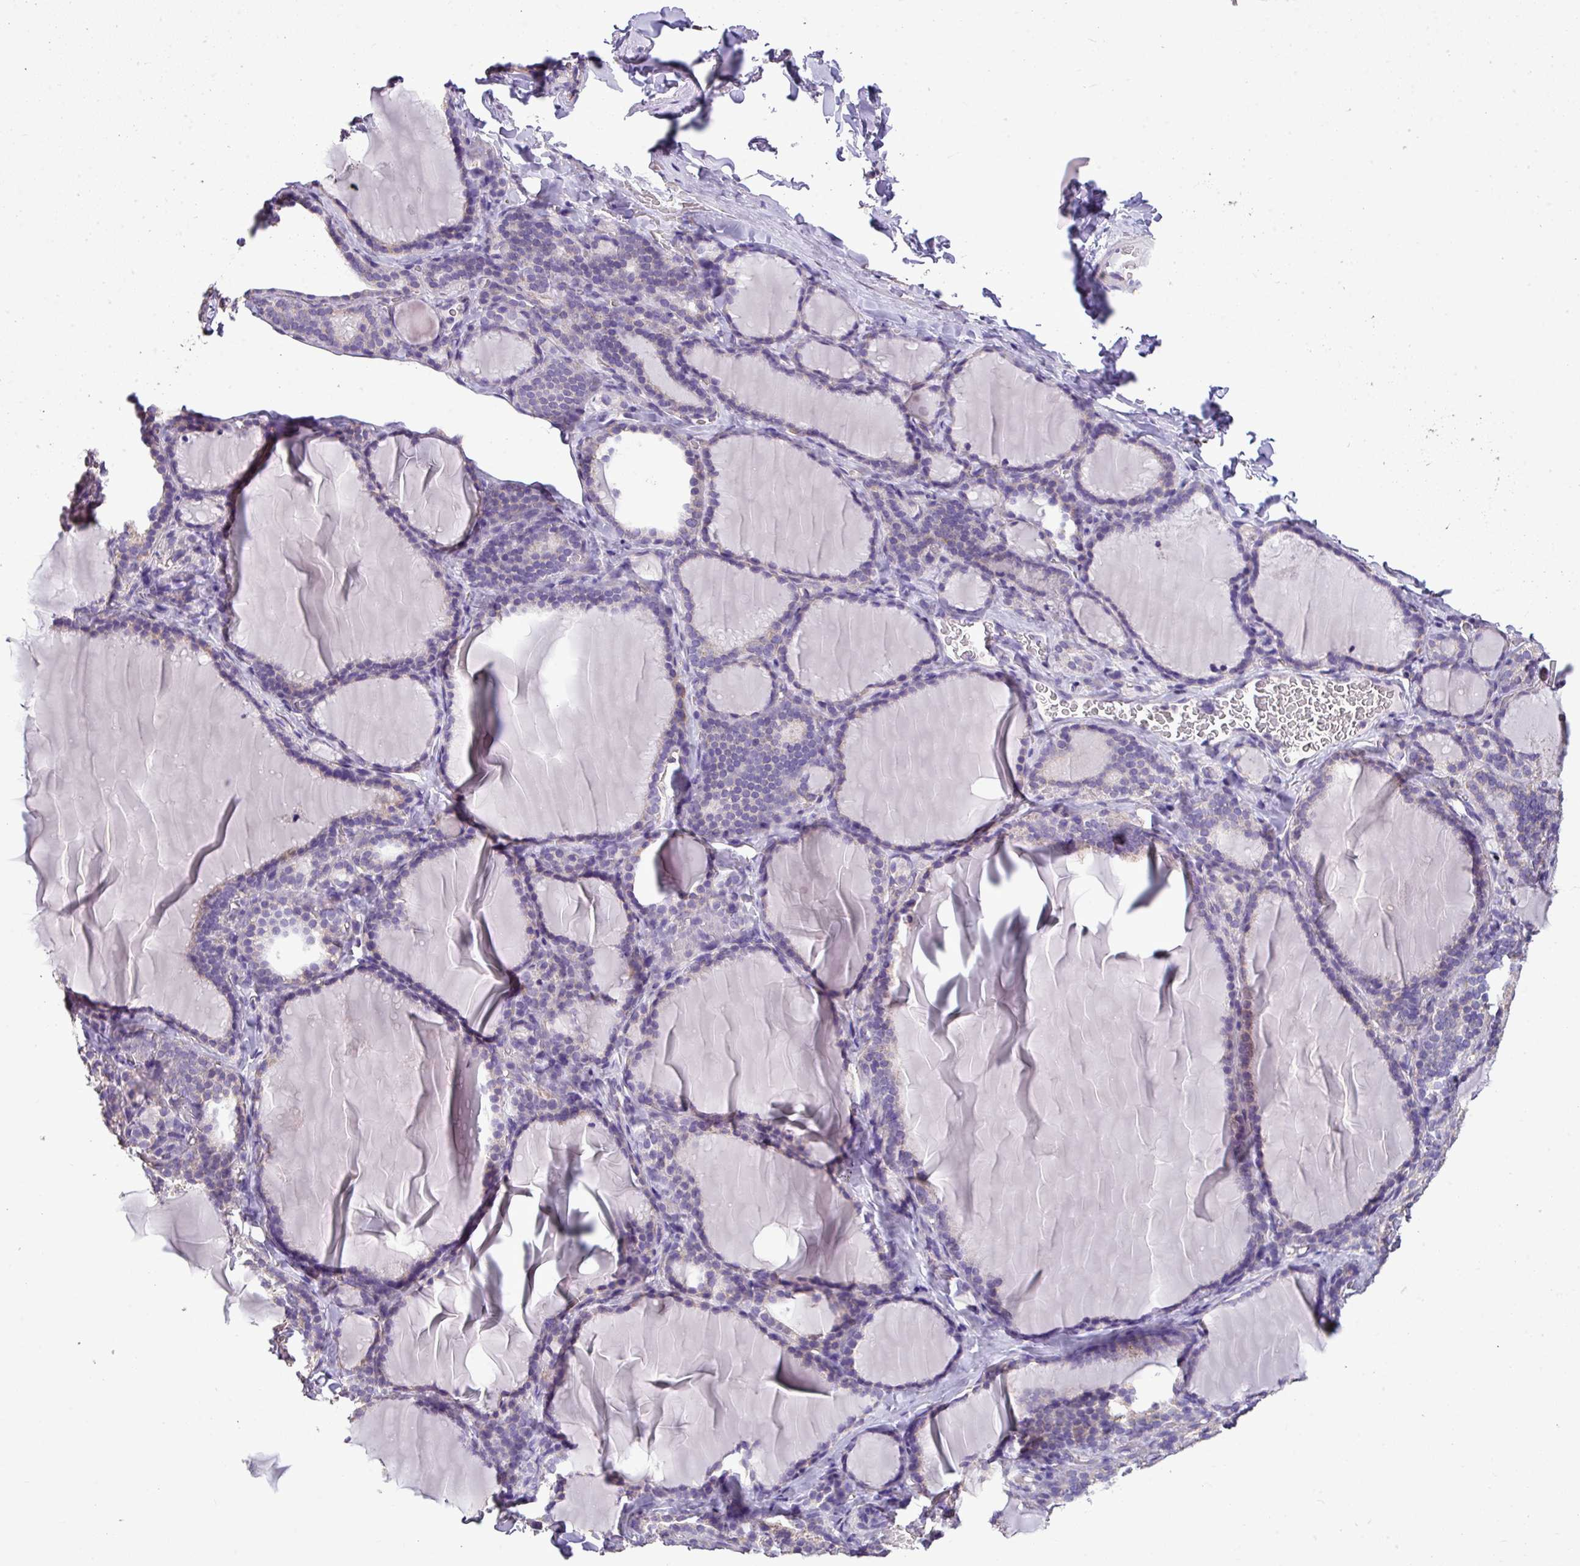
{"staining": {"intensity": "moderate", "quantity": "<25%", "location": "cytoplasmic/membranous"}, "tissue": "thyroid gland", "cell_type": "Glandular cells", "image_type": "normal", "snomed": [{"axis": "morphology", "description": "Normal tissue, NOS"}, {"axis": "topography", "description": "Thyroid gland"}], "caption": "Thyroid gland stained for a protein displays moderate cytoplasmic/membranous positivity in glandular cells.", "gene": "ALDH2", "patient": {"sex": "female", "age": 31}}